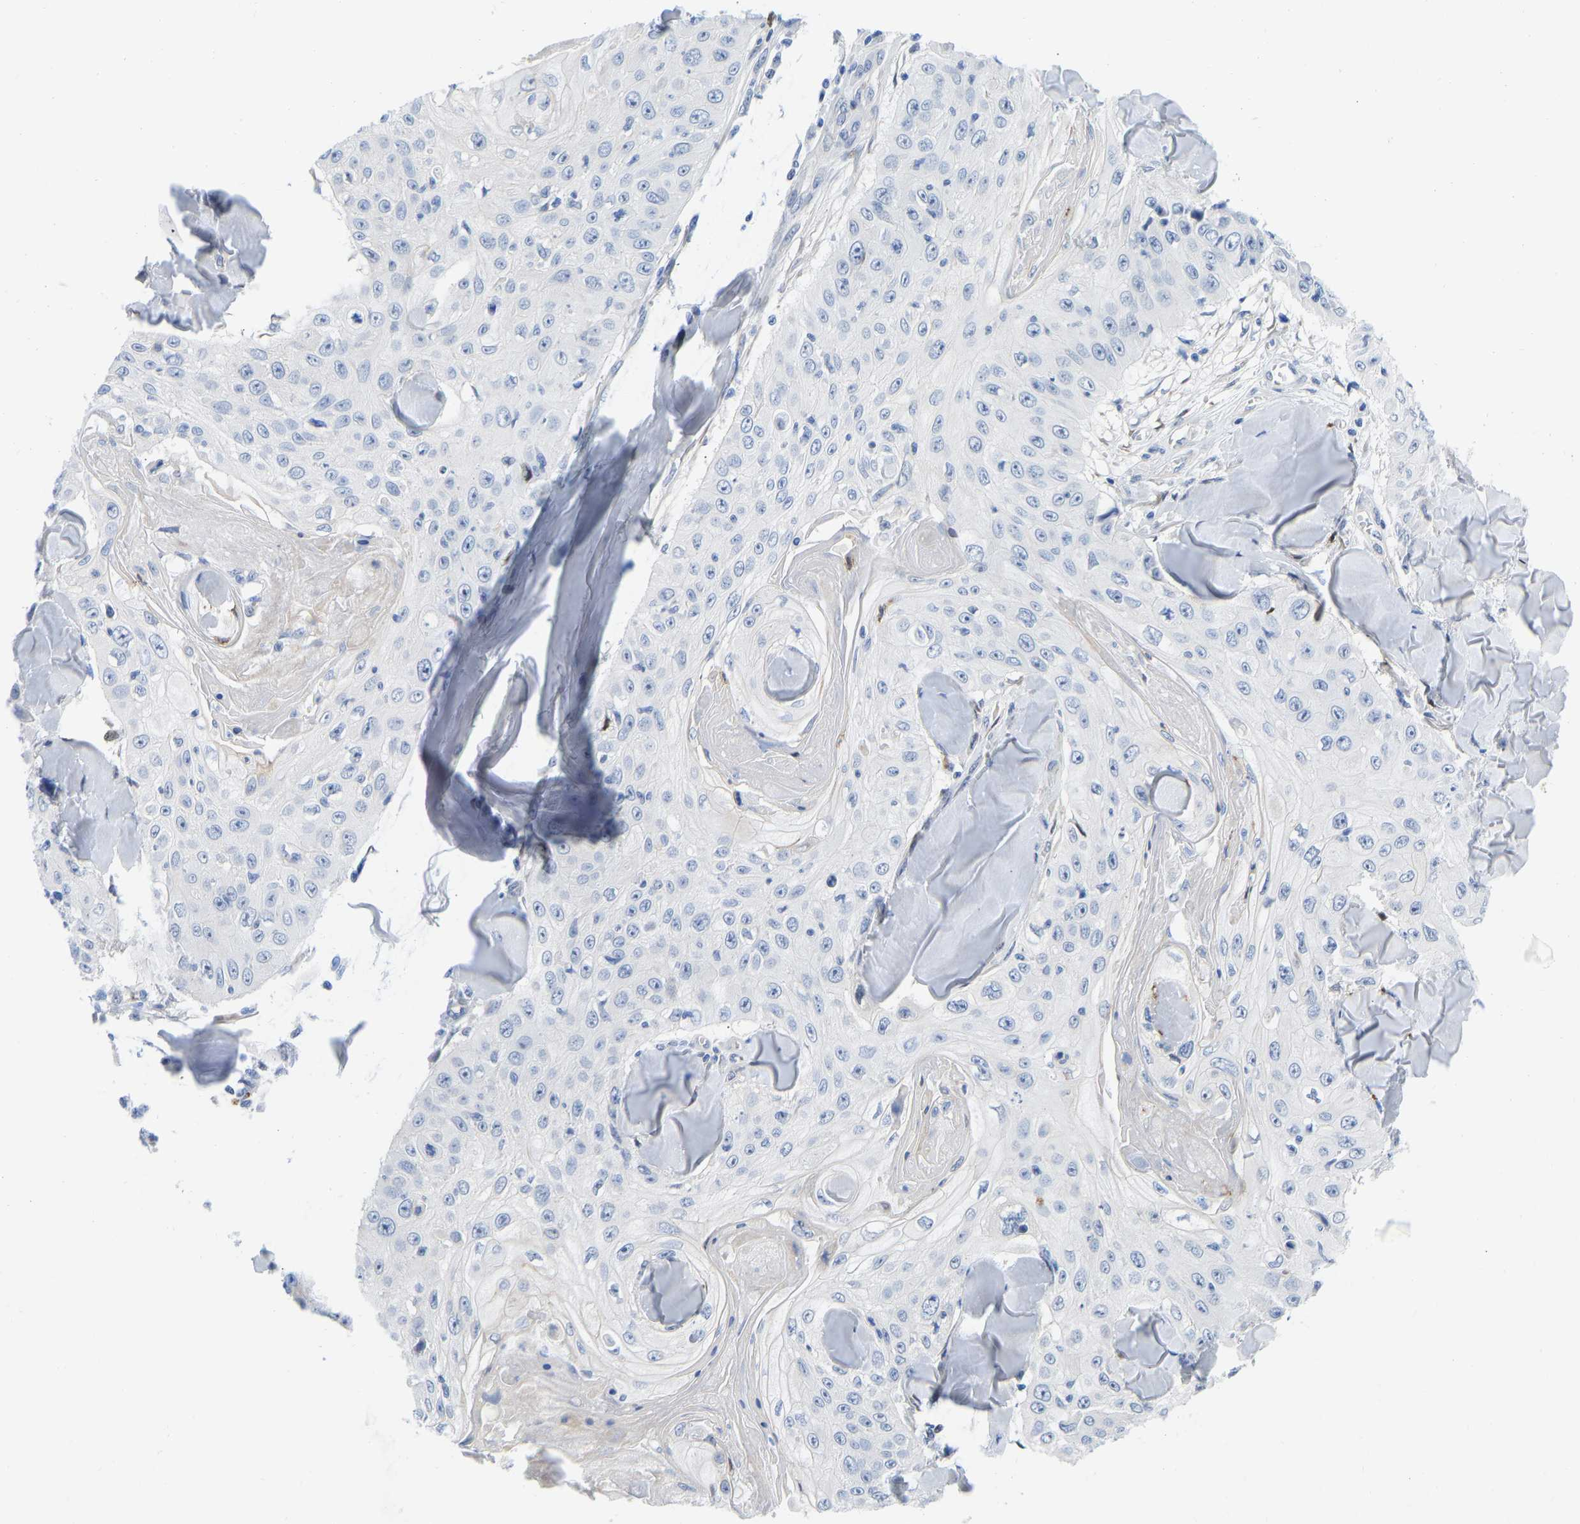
{"staining": {"intensity": "negative", "quantity": "none", "location": "none"}, "tissue": "skin cancer", "cell_type": "Tumor cells", "image_type": "cancer", "snomed": [{"axis": "morphology", "description": "Squamous cell carcinoma, NOS"}, {"axis": "topography", "description": "Skin"}], "caption": "High magnification brightfield microscopy of skin squamous cell carcinoma stained with DAB (3,3'-diaminobenzidine) (brown) and counterstained with hematoxylin (blue): tumor cells show no significant positivity. Nuclei are stained in blue.", "gene": "HDAC5", "patient": {"sex": "male", "age": 86}}